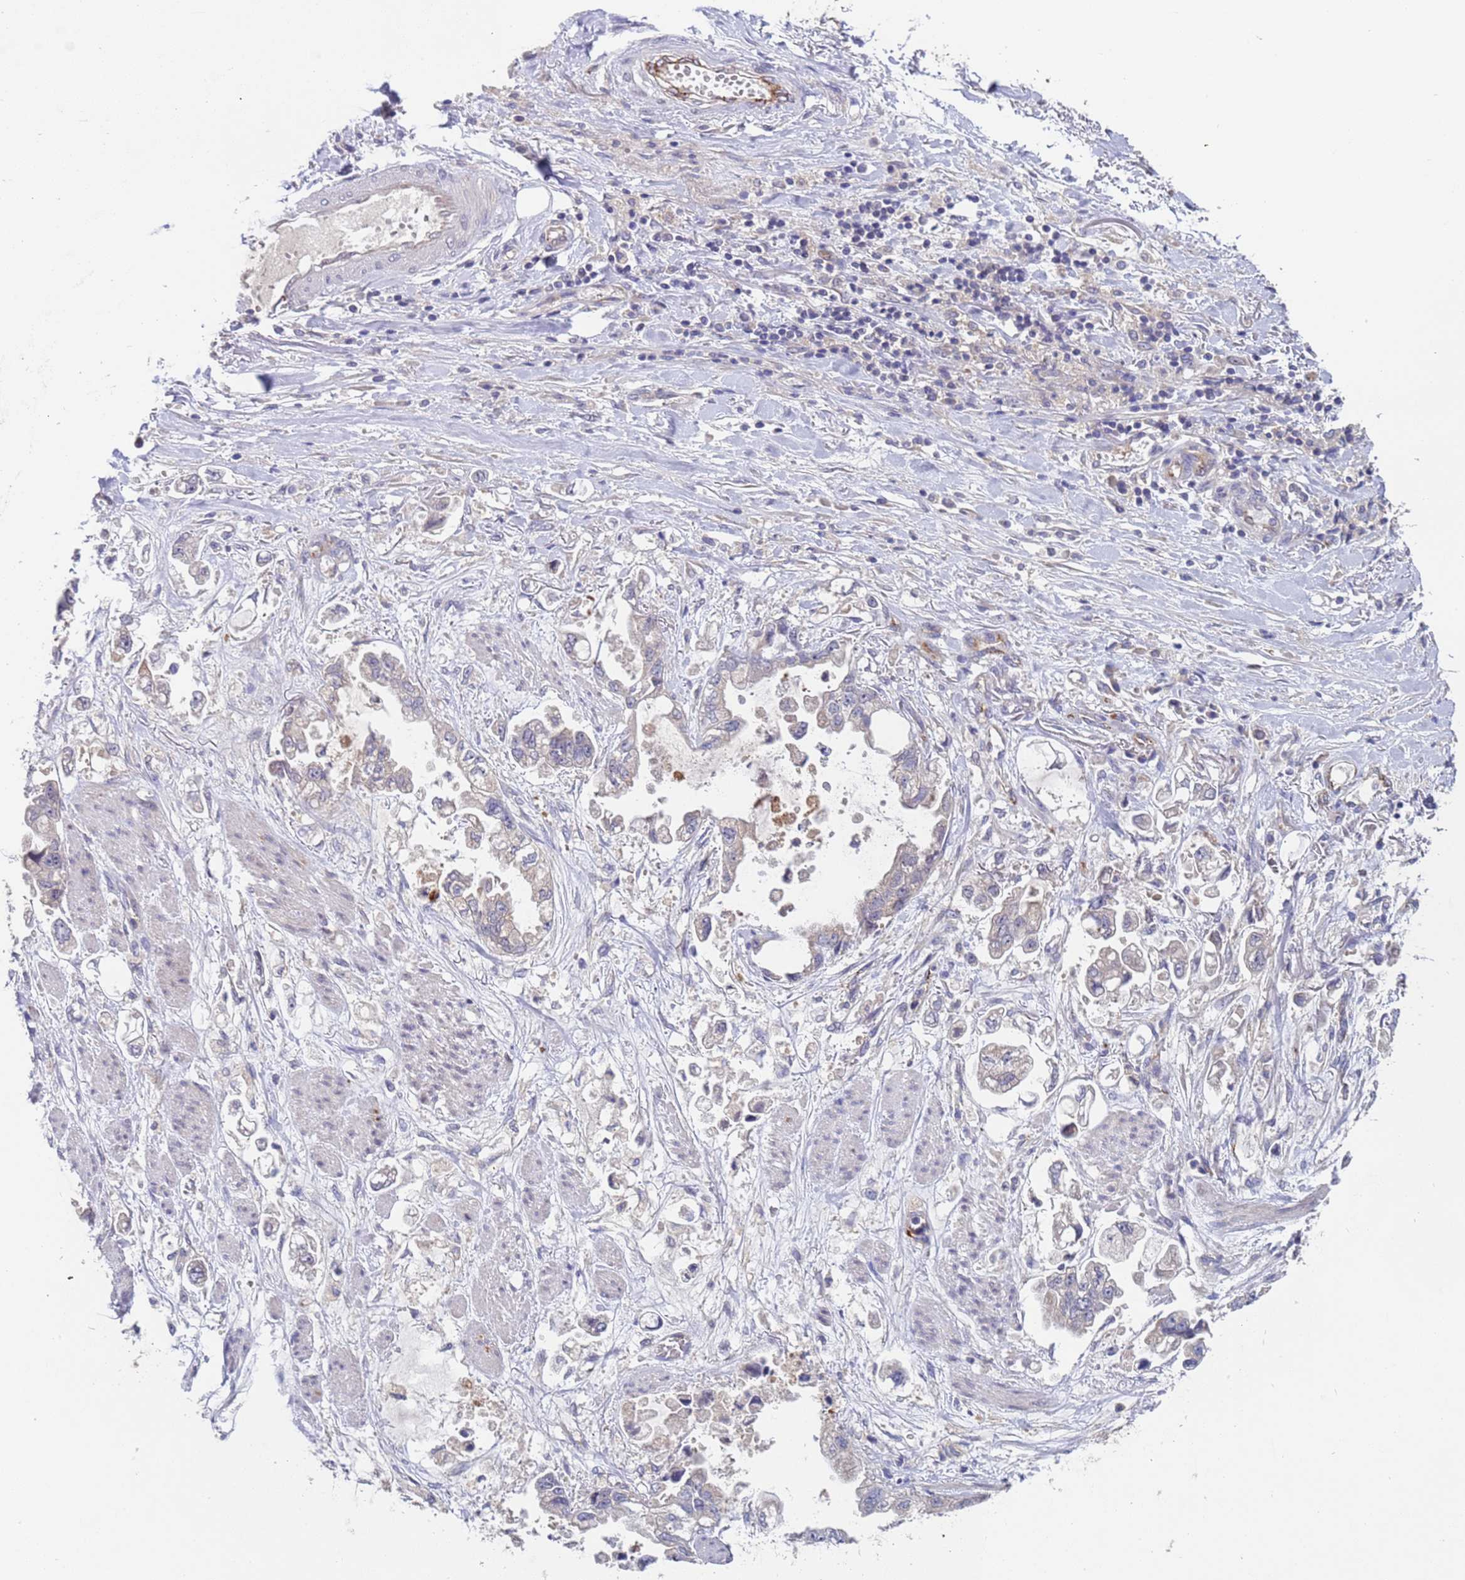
{"staining": {"intensity": "weak", "quantity": "<25%", "location": "cytoplasmic/membranous"}, "tissue": "stomach cancer", "cell_type": "Tumor cells", "image_type": "cancer", "snomed": [{"axis": "morphology", "description": "Adenocarcinoma, NOS"}, {"axis": "topography", "description": "Stomach"}], "caption": "This is a image of immunohistochemistry staining of stomach cancer (adenocarcinoma), which shows no staining in tumor cells. Nuclei are stained in blue.", "gene": "ZNF248", "patient": {"sex": "male", "age": 62}}